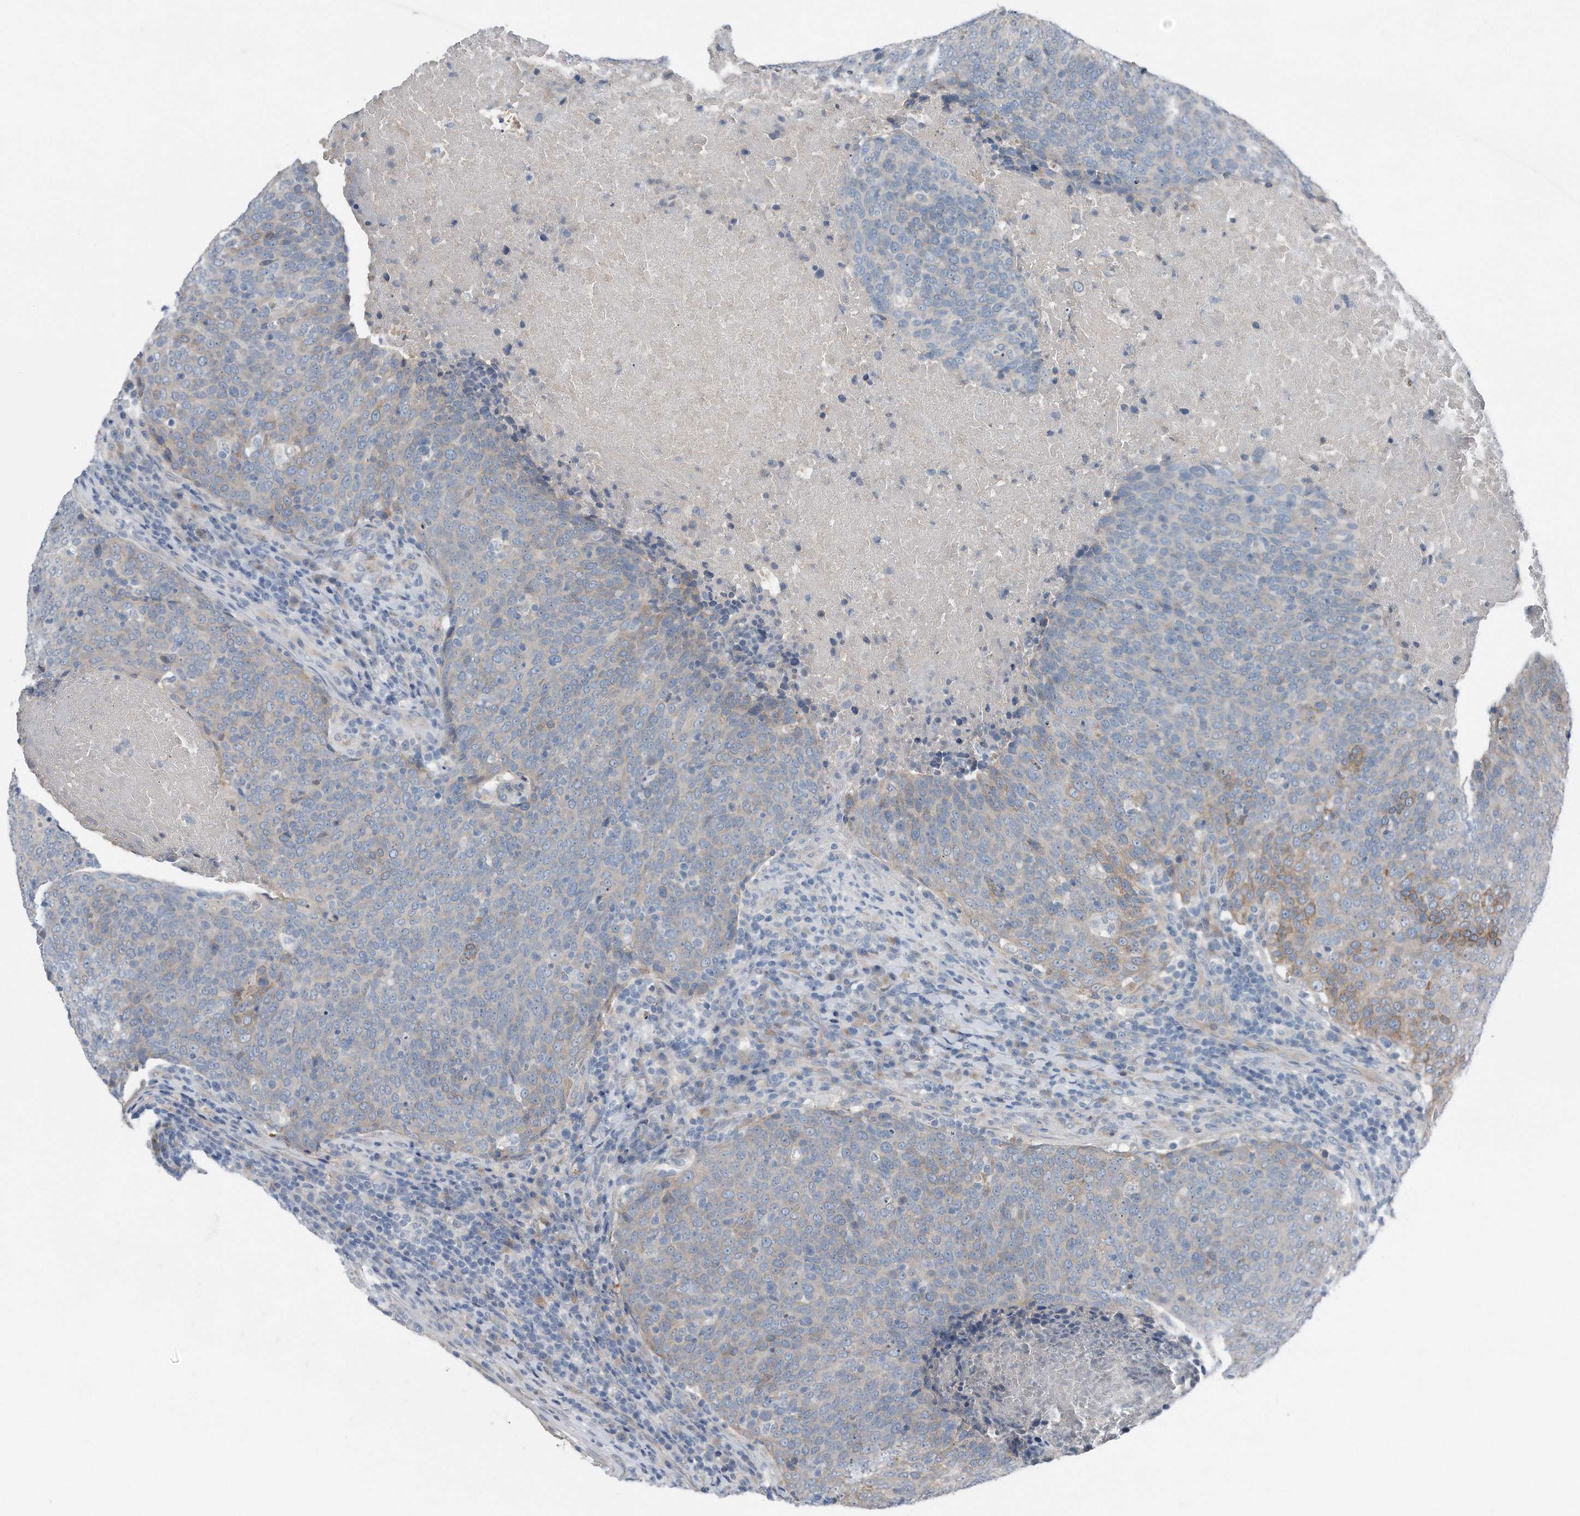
{"staining": {"intensity": "weak", "quantity": "<25%", "location": "cytoplasmic/membranous"}, "tissue": "head and neck cancer", "cell_type": "Tumor cells", "image_type": "cancer", "snomed": [{"axis": "morphology", "description": "Squamous cell carcinoma, NOS"}, {"axis": "morphology", "description": "Squamous cell carcinoma, metastatic, NOS"}, {"axis": "topography", "description": "Lymph node"}, {"axis": "topography", "description": "Head-Neck"}], "caption": "A high-resolution image shows immunohistochemistry (IHC) staining of head and neck cancer, which displays no significant positivity in tumor cells.", "gene": "YRDC", "patient": {"sex": "male", "age": 62}}